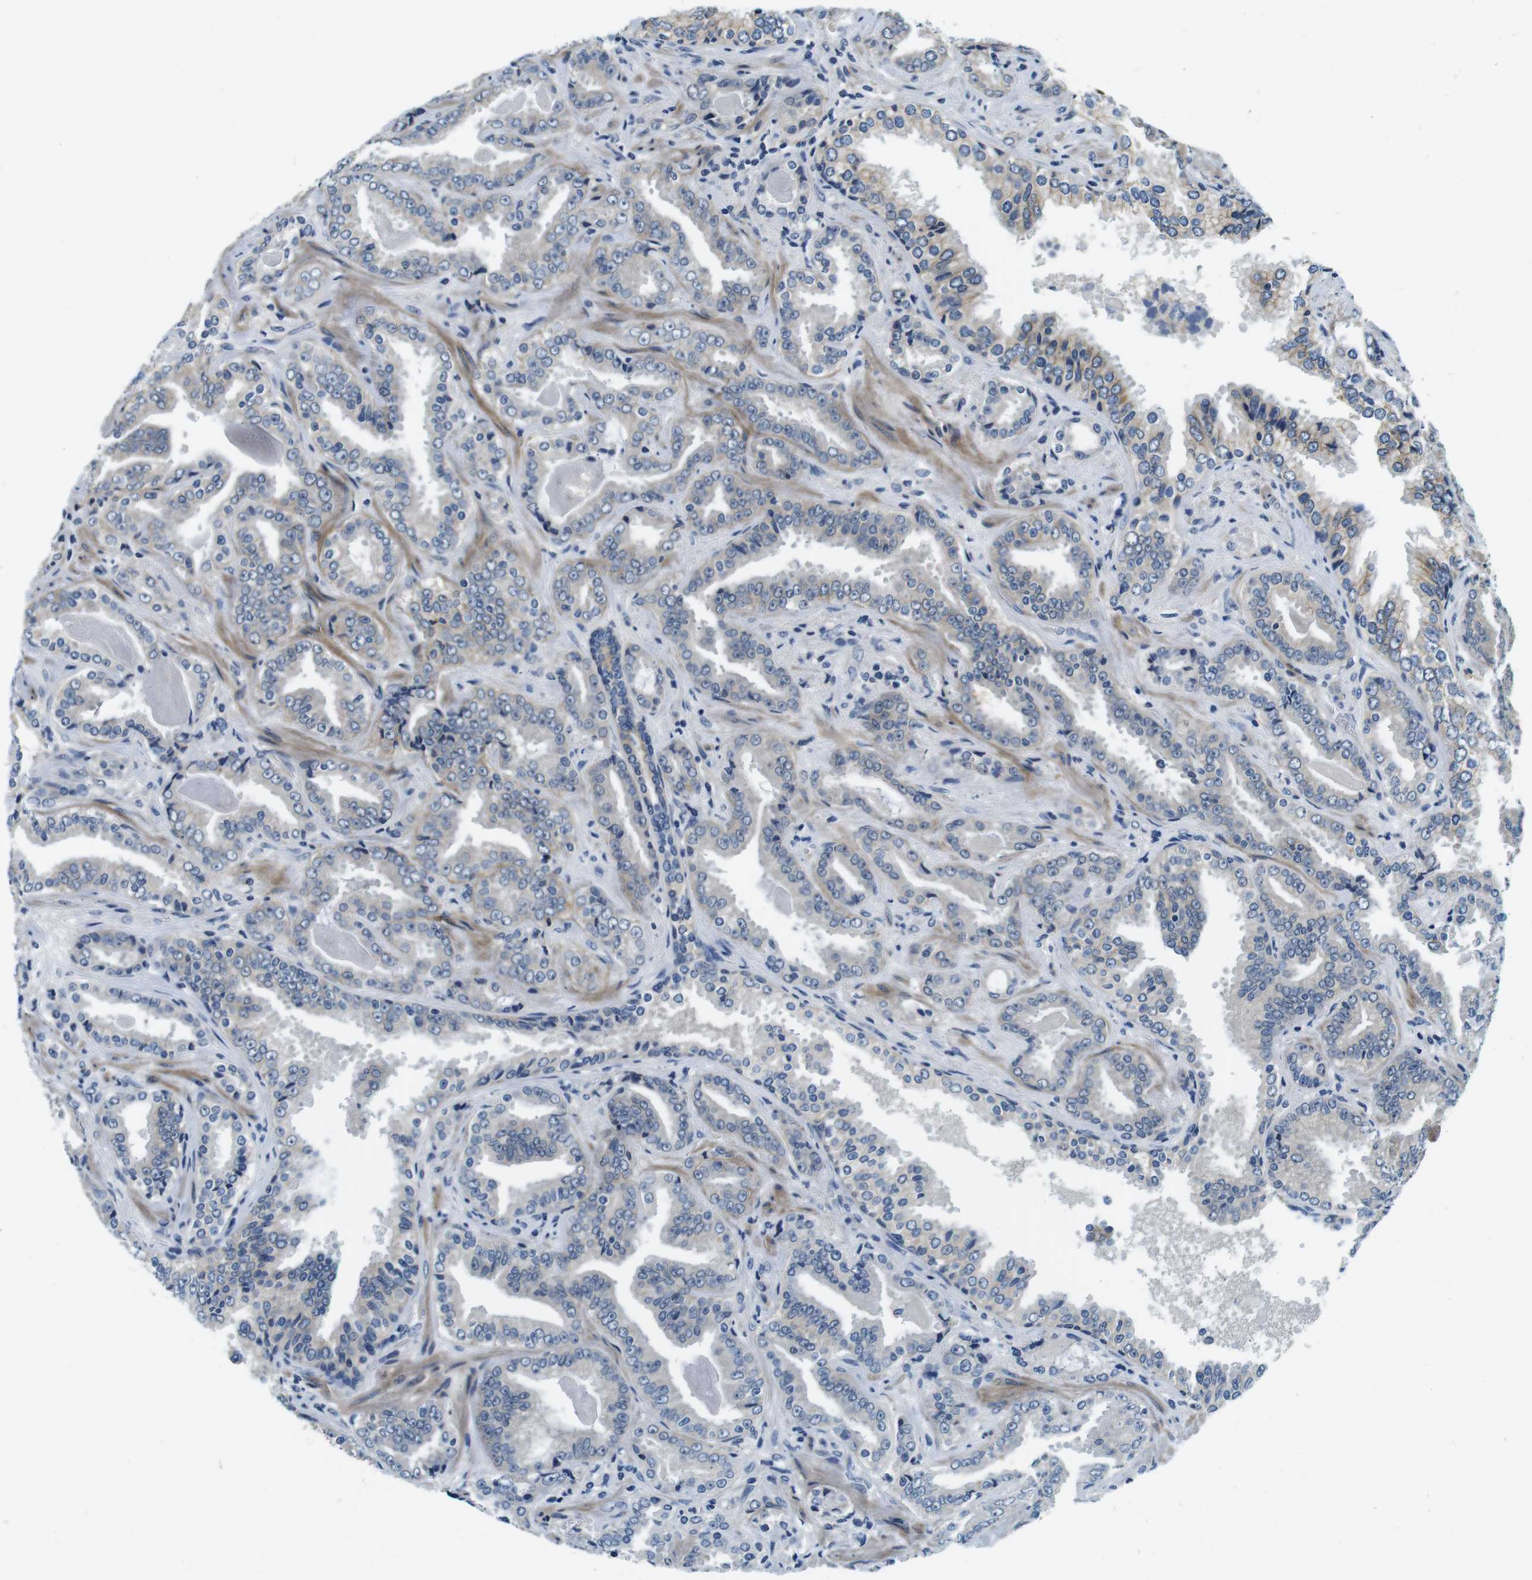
{"staining": {"intensity": "negative", "quantity": "none", "location": "none"}, "tissue": "prostate cancer", "cell_type": "Tumor cells", "image_type": "cancer", "snomed": [{"axis": "morphology", "description": "Adenocarcinoma, Low grade"}, {"axis": "topography", "description": "Prostate"}], "caption": "Tumor cells are negative for protein expression in human adenocarcinoma (low-grade) (prostate).", "gene": "DTNA", "patient": {"sex": "male", "age": 60}}